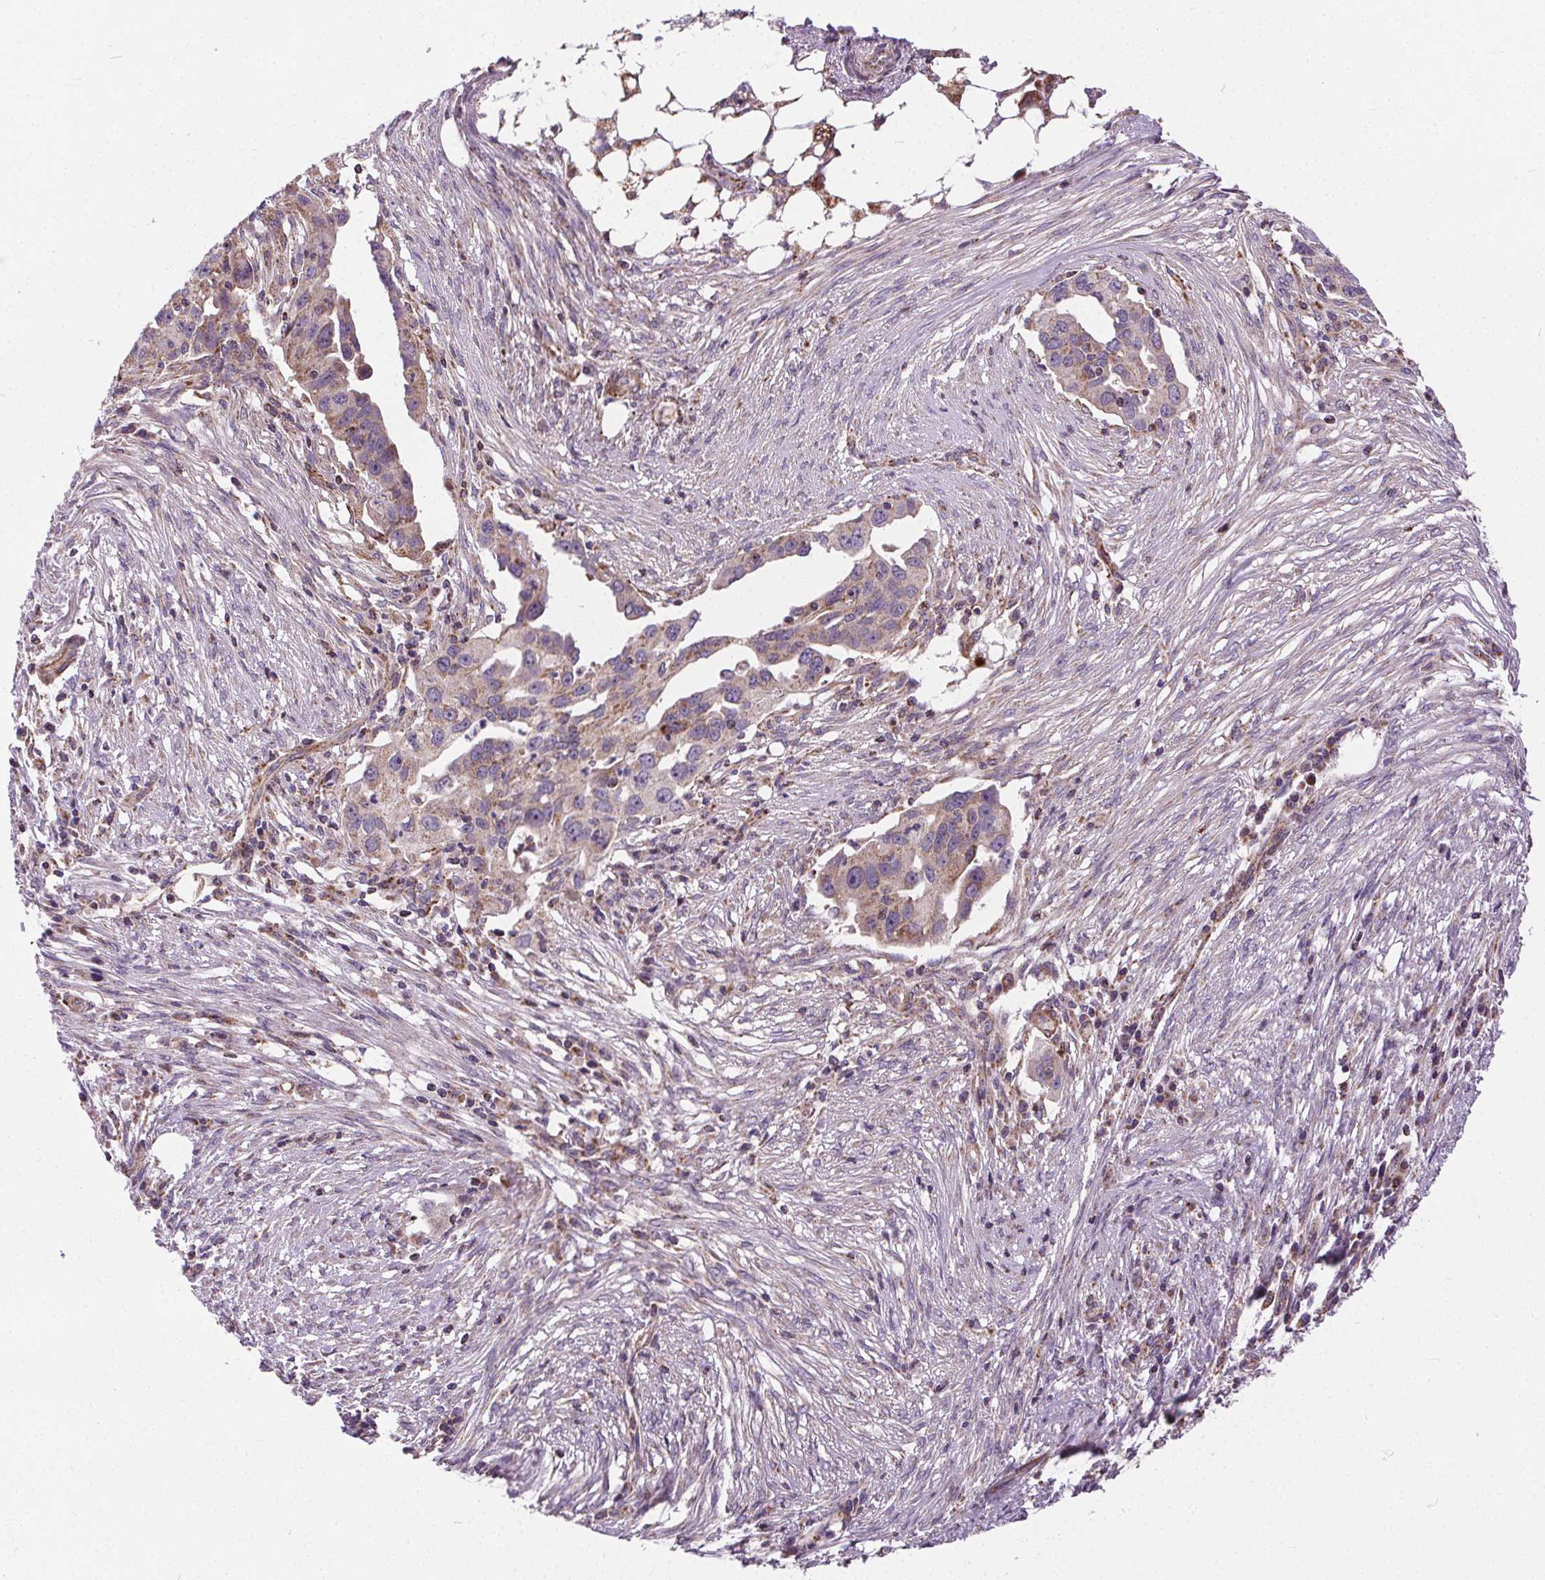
{"staining": {"intensity": "weak", "quantity": "<25%", "location": "cytoplasmic/membranous"}, "tissue": "ovarian cancer", "cell_type": "Tumor cells", "image_type": "cancer", "snomed": [{"axis": "morphology", "description": "Carcinoma, endometroid"}, {"axis": "morphology", "description": "Cystadenocarcinoma, serous, NOS"}, {"axis": "topography", "description": "Ovary"}], "caption": "A histopathology image of human ovarian serous cystadenocarcinoma is negative for staining in tumor cells.", "gene": "GOLT1B", "patient": {"sex": "female", "age": 45}}